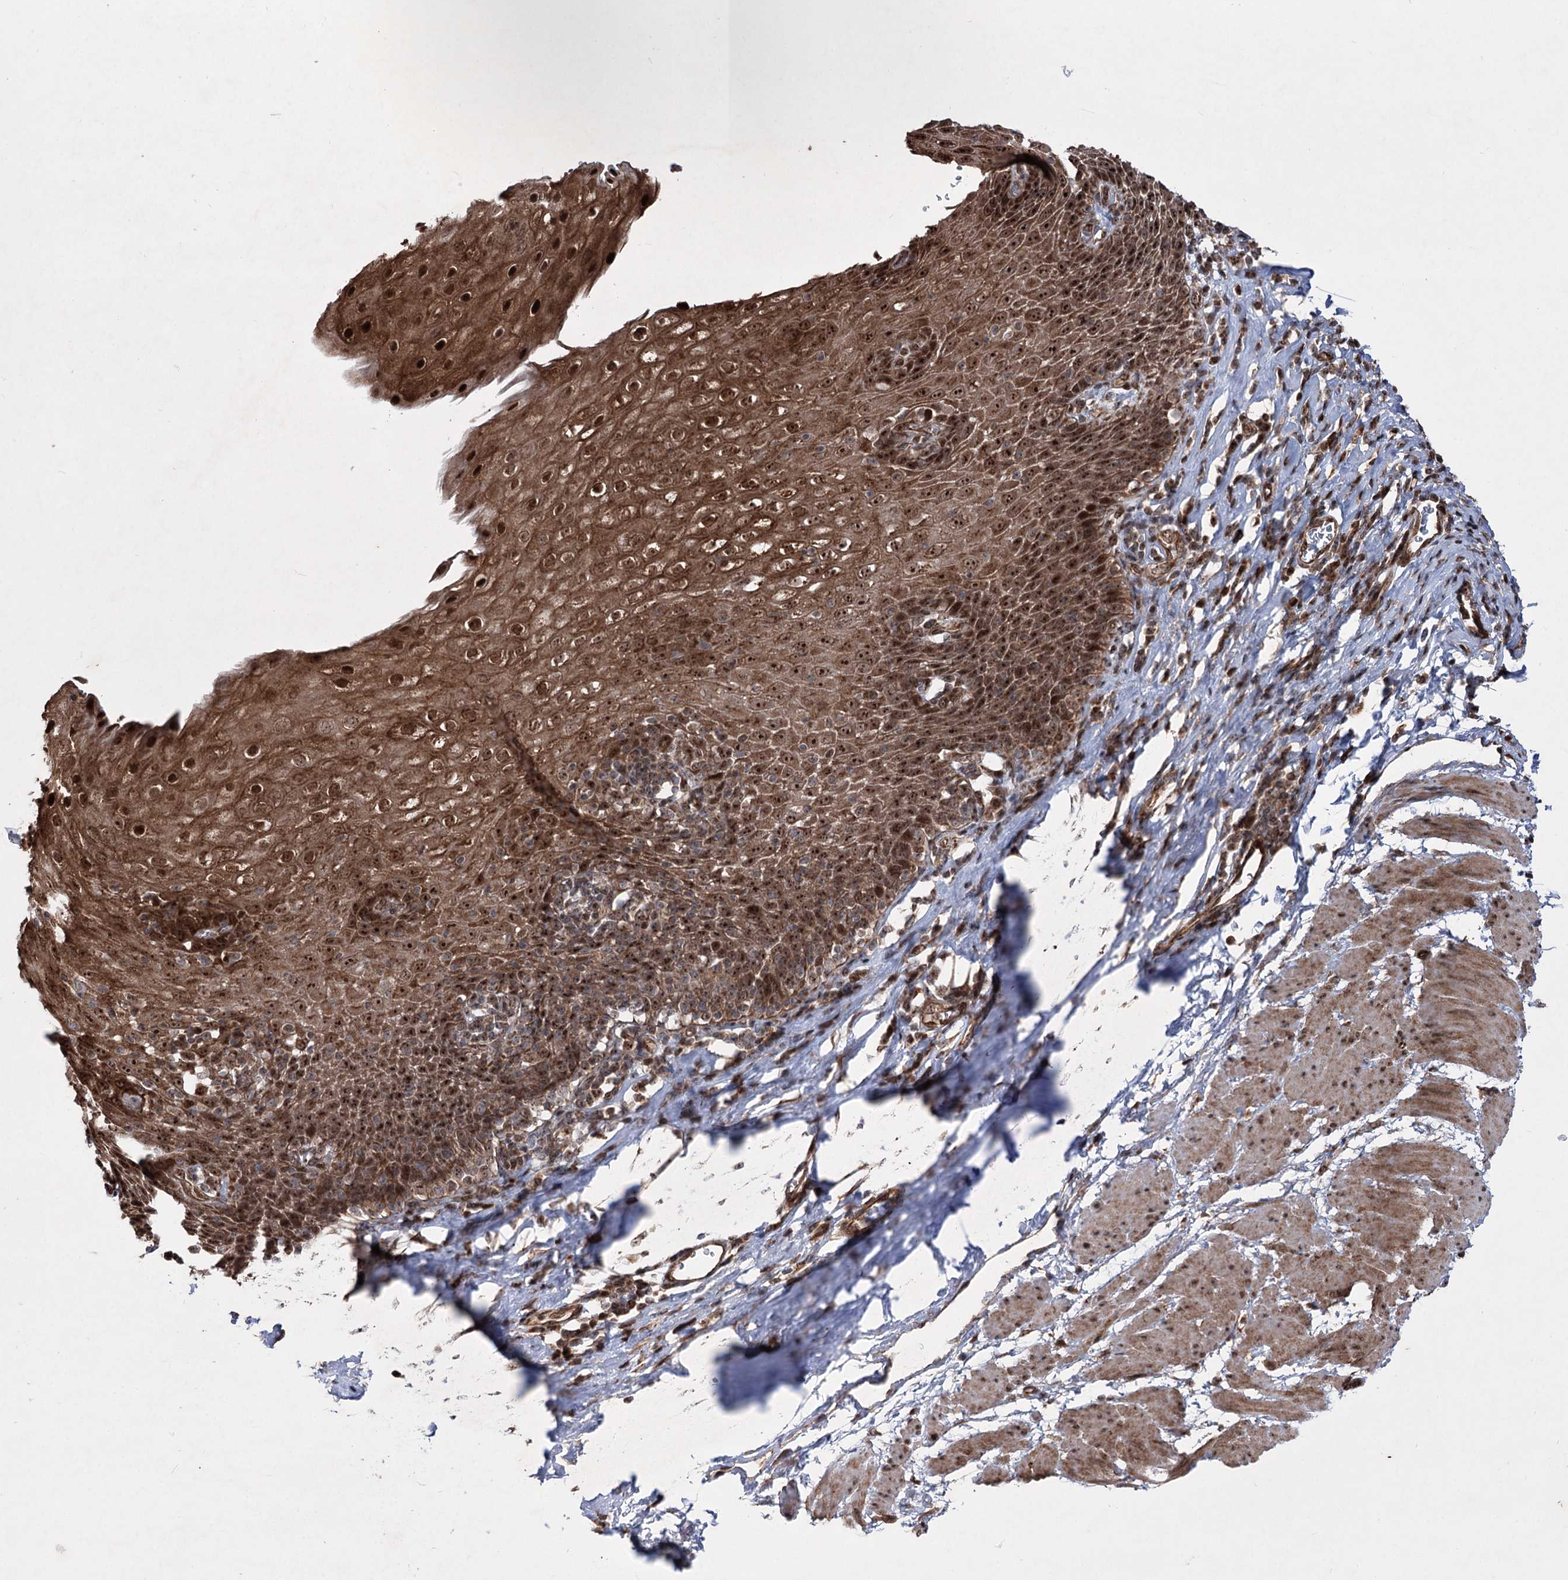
{"staining": {"intensity": "strong", "quantity": ">75%", "location": "cytoplasmic/membranous,nuclear"}, "tissue": "esophagus", "cell_type": "Squamous epithelial cells", "image_type": "normal", "snomed": [{"axis": "morphology", "description": "Normal tissue, NOS"}, {"axis": "topography", "description": "Esophagus"}], "caption": "Human esophagus stained with a brown dye demonstrates strong cytoplasmic/membranous,nuclear positive expression in approximately >75% of squamous epithelial cells.", "gene": "SERINC5", "patient": {"sex": "female", "age": 61}}